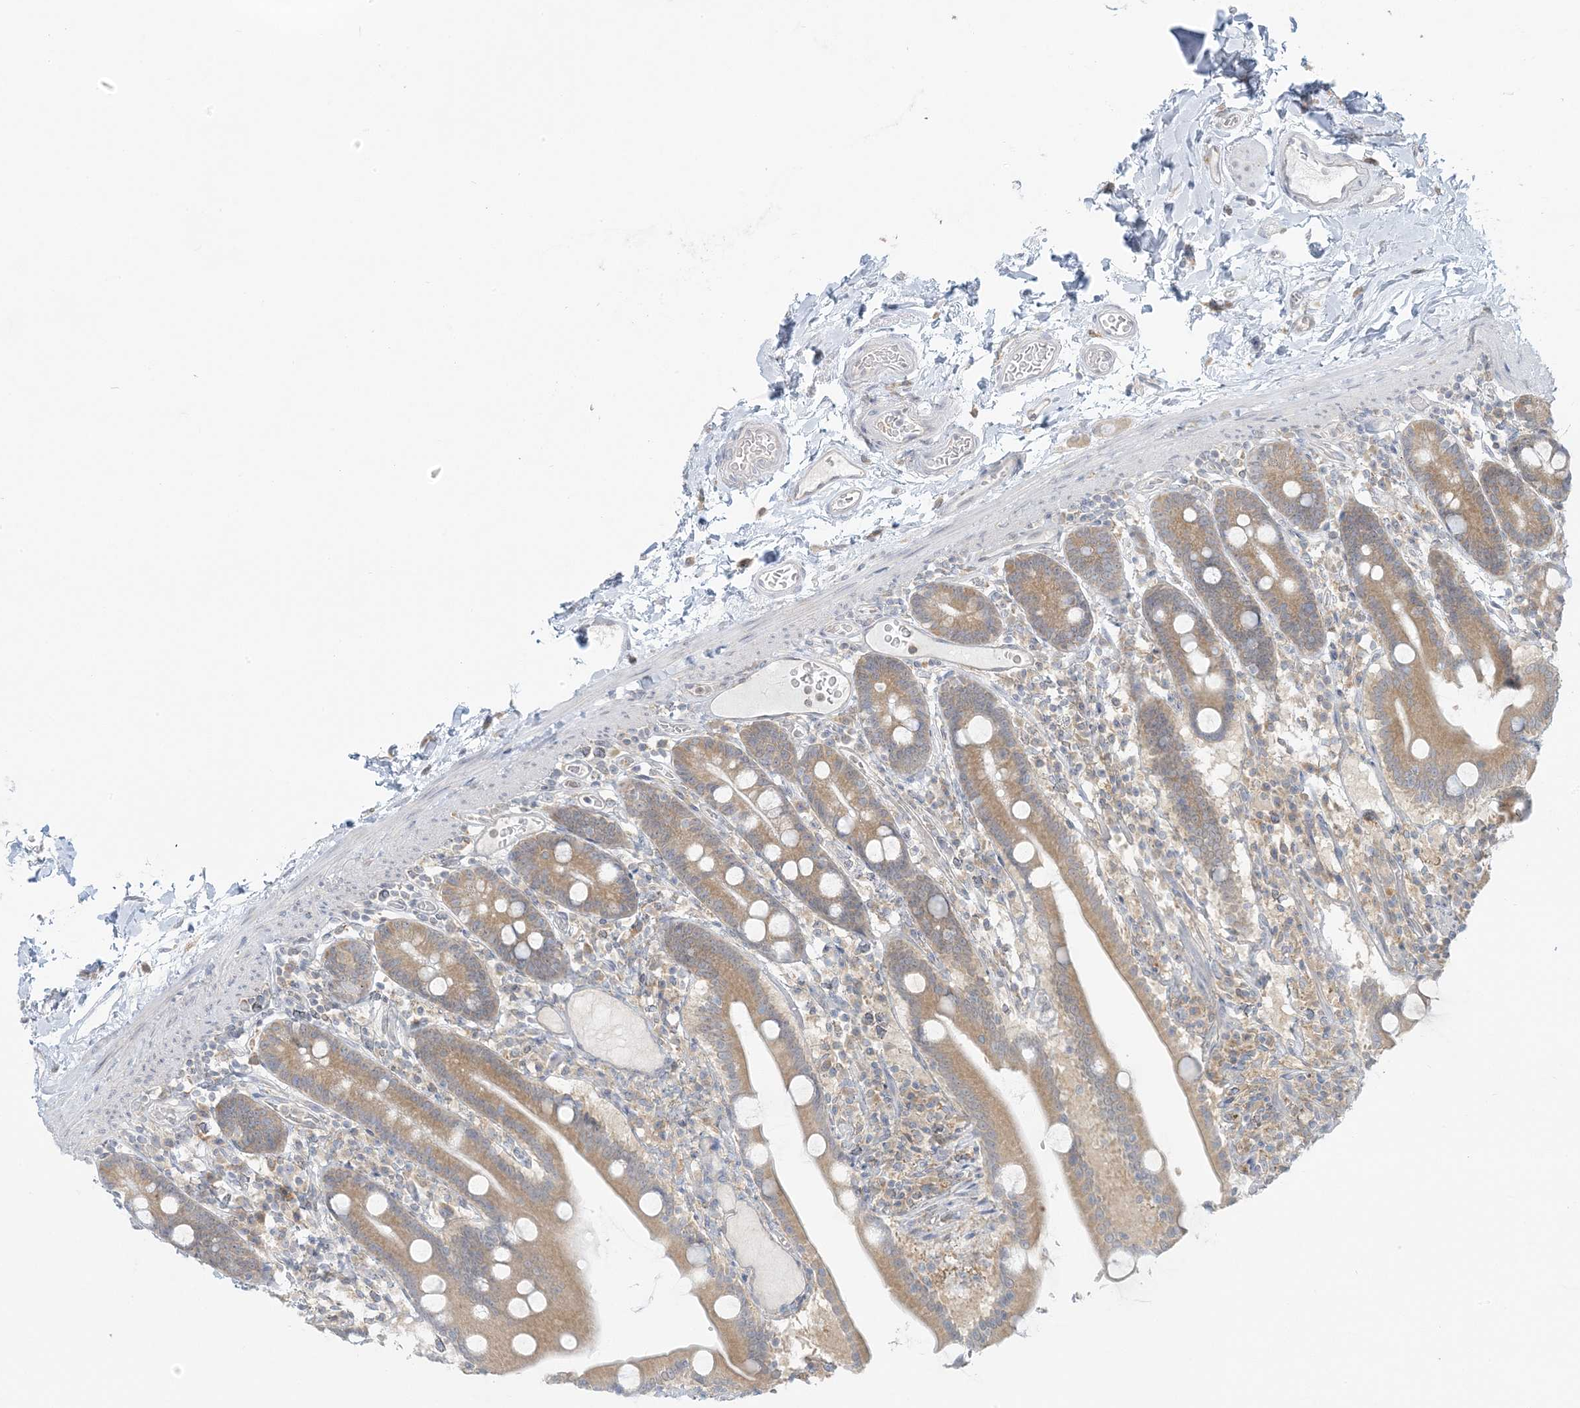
{"staining": {"intensity": "moderate", "quantity": ">75%", "location": "cytoplasmic/membranous"}, "tissue": "duodenum", "cell_type": "Glandular cells", "image_type": "normal", "snomed": [{"axis": "morphology", "description": "Normal tissue, NOS"}, {"axis": "topography", "description": "Duodenum"}], "caption": "The histopathology image exhibits immunohistochemical staining of unremarkable duodenum. There is moderate cytoplasmic/membranous expression is identified in approximately >75% of glandular cells. (Stains: DAB (3,3'-diaminobenzidine) in brown, nuclei in blue, Microscopy: brightfield microscopy at high magnification).", "gene": "EEFSEC", "patient": {"sex": "male", "age": 55}}